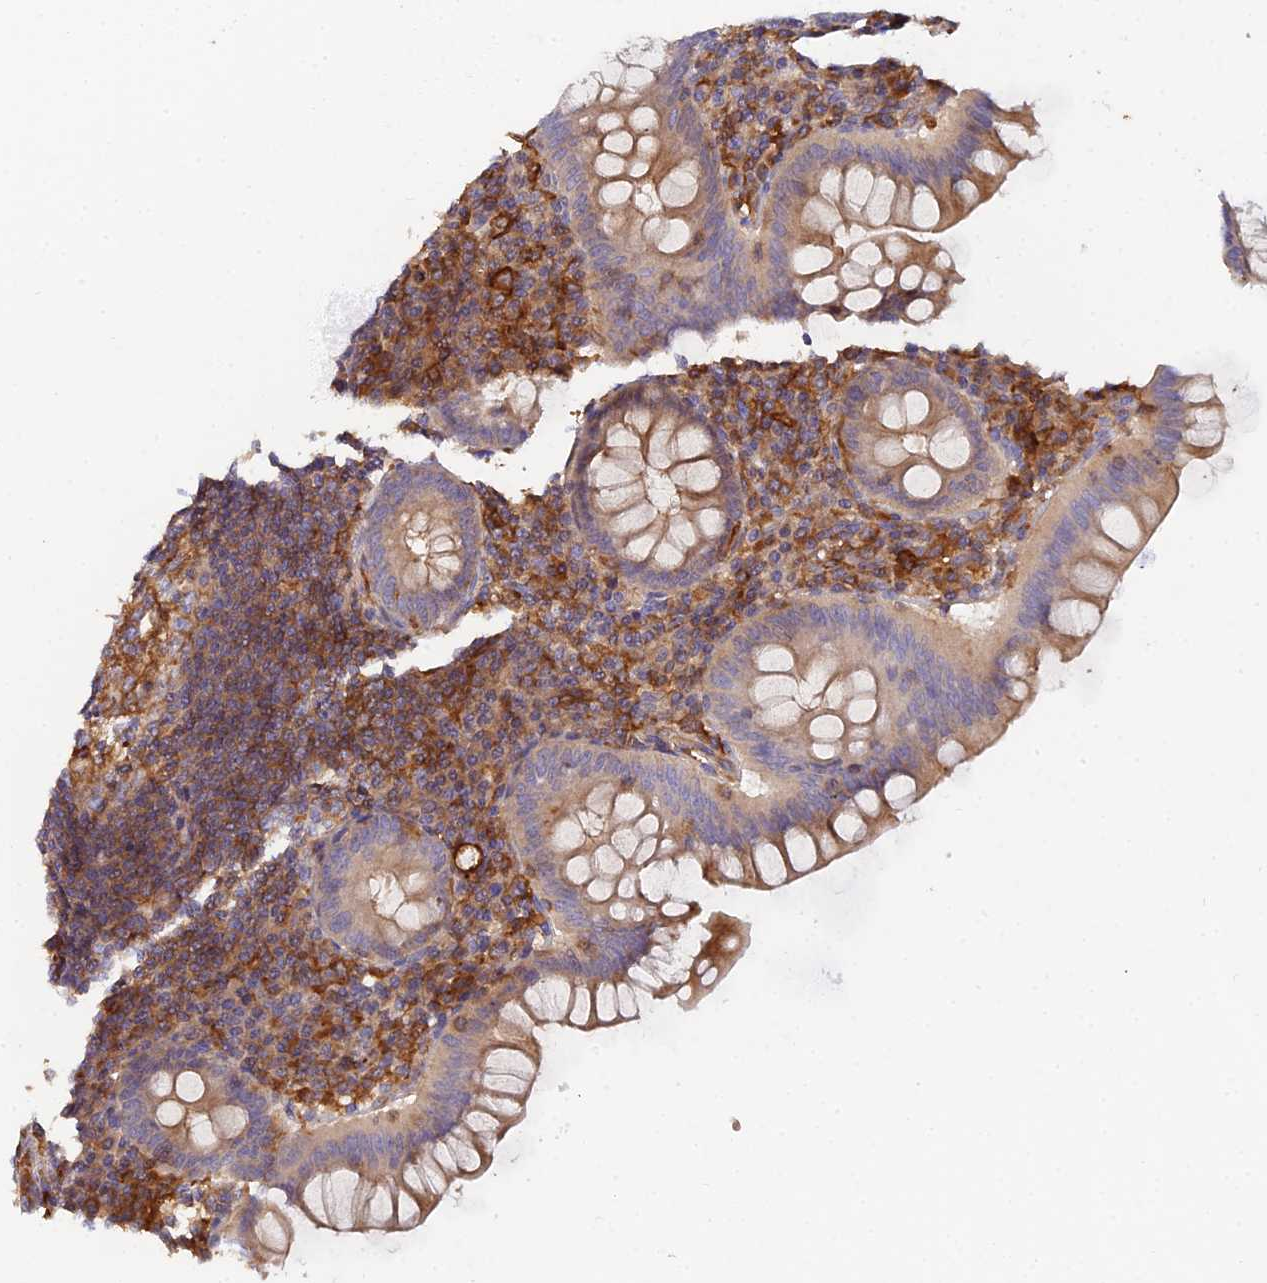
{"staining": {"intensity": "moderate", "quantity": ">75%", "location": "cytoplasmic/membranous"}, "tissue": "appendix", "cell_type": "Glandular cells", "image_type": "normal", "snomed": [{"axis": "morphology", "description": "Normal tissue, NOS"}, {"axis": "topography", "description": "Appendix"}], "caption": "IHC image of benign appendix: appendix stained using IHC displays medium levels of moderate protein expression localized specifically in the cytoplasmic/membranous of glandular cells, appearing as a cytoplasmic/membranous brown color.", "gene": "GNG5B", "patient": {"sex": "female", "age": 33}}